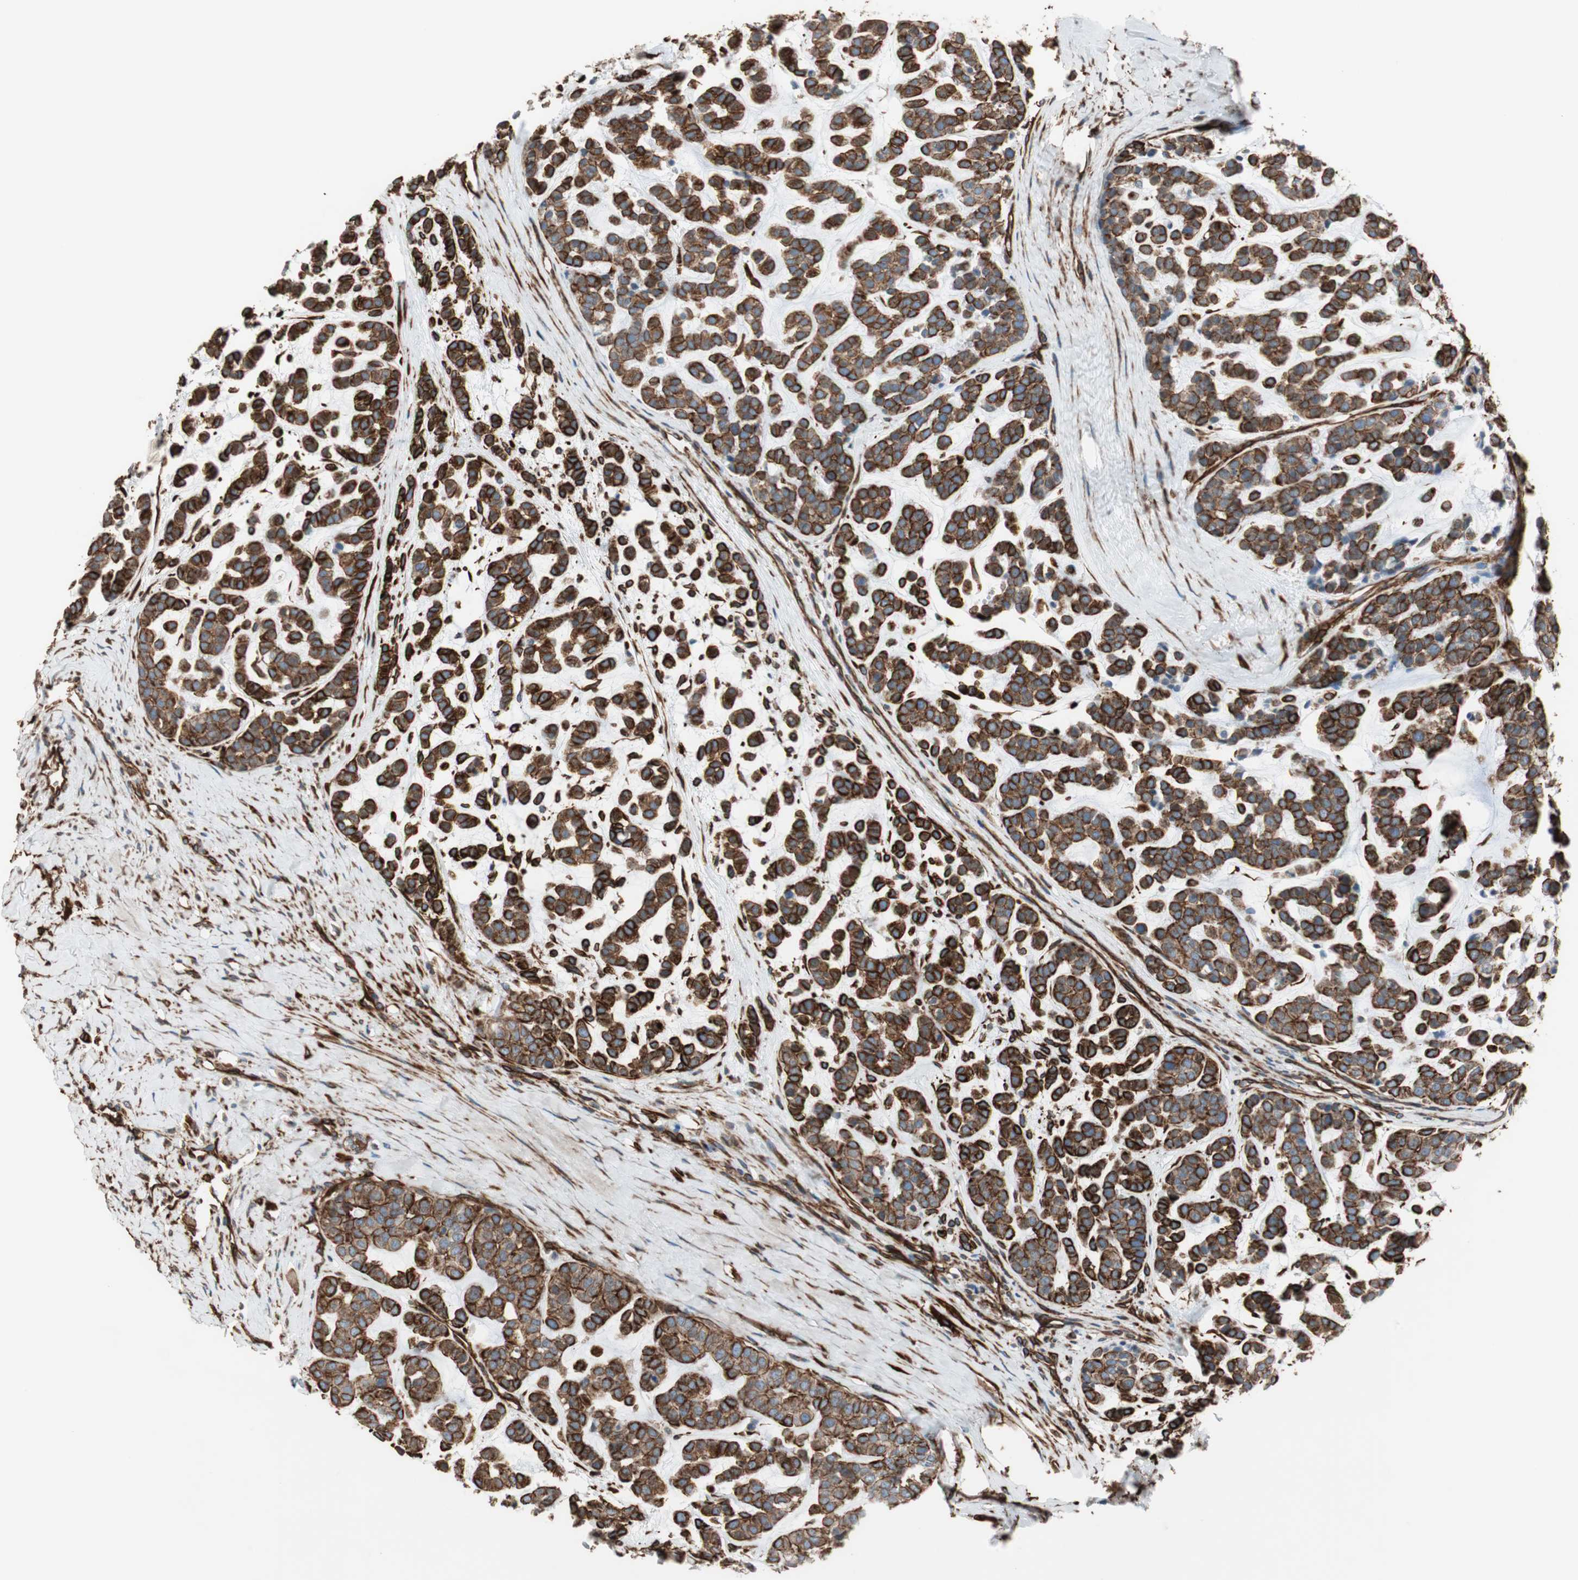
{"staining": {"intensity": "strong", "quantity": ">75%", "location": "cytoplasmic/membranous"}, "tissue": "head and neck cancer", "cell_type": "Tumor cells", "image_type": "cancer", "snomed": [{"axis": "morphology", "description": "Adenocarcinoma, NOS"}, {"axis": "morphology", "description": "Adenoma, NOS"}, {"axis": "topography", "description": "Head-Neck"}], "caption": "Human head and neck cancer (adenocarcinoma) stained for a protein (brown) displays strong cytoplasmic/membranous positive positivity in approximately >75% of tumor cells.", "gene": "TCTA", "patient": {"sex": "female", "age": 55}}